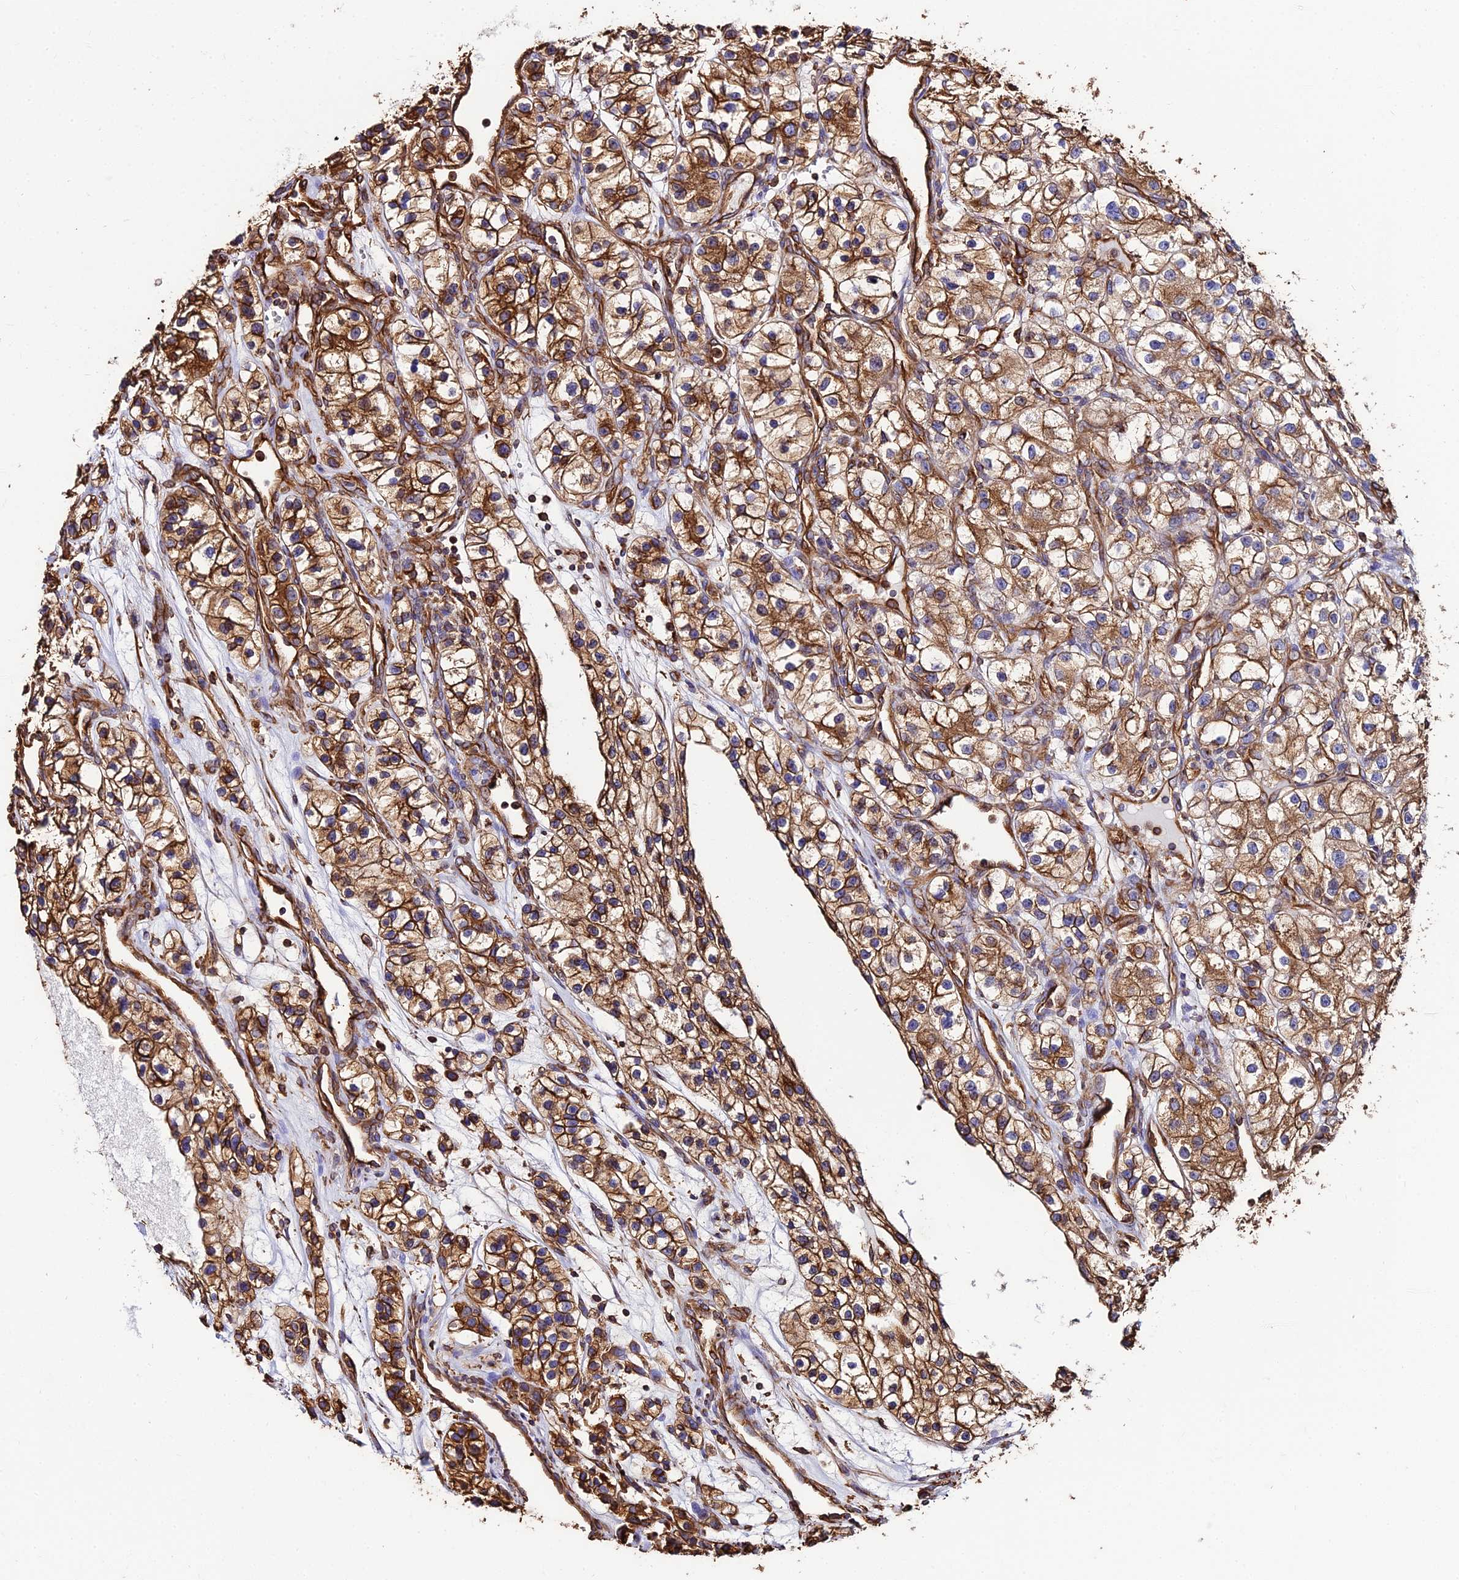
{"staining": {"intensity": "strong", "quantity": ">75%", "location": "cytoplasmic/membranous"}, "tissue": "renal cancer", "cell_type": "Tumor cells", "image_type": "cancer", "snomed": [{"axis": "morphology", "description": "Adenocarcinoma, NOS"}, {"axis": "topography", "description": "Kidney"}], "caption": "Immunohistochemistry (IHC) histopathology image of neoplastic tissue: human renal cancer stained using immunohistochemistry (IHC) exhibits high levels of strong protein expression localized specifically in the cytoplasmic/membranous of tumor cells, appearing as a cytoplasmic/membranous brown color.", "gene": "TUBA3D", "patient": {"sex": "female", "age": 57}}